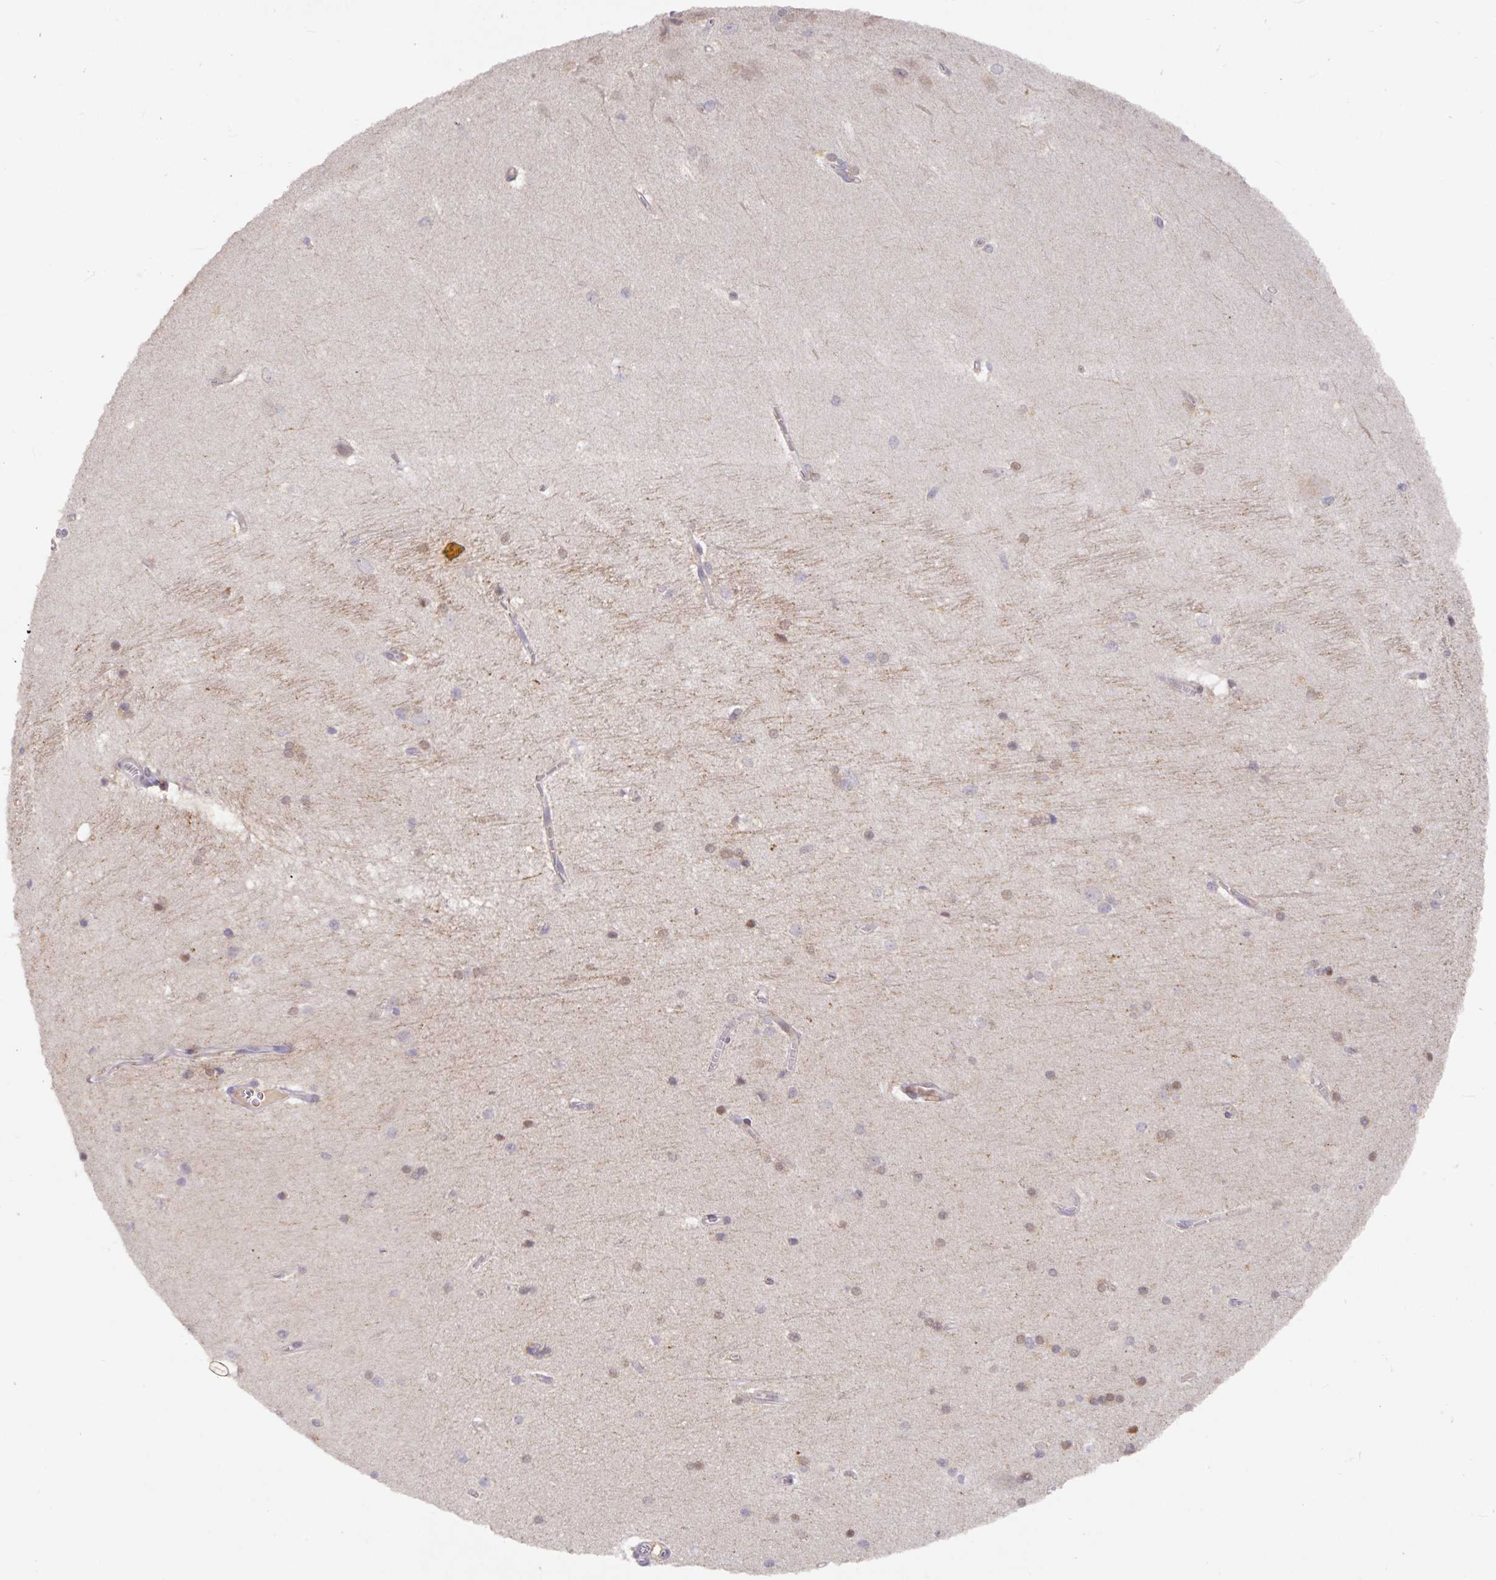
{"staining": {"intensity": "weak", "quantity": "<25%", "location": "cytoplasmic/membranous"}, "tissue": "hippocampus", "cell_type": "Glial cells", "image_type": "normal", "snomed": [{"axis": "morphology", "description": "Normal tissue, NOS"}, {"axis": "topography", "description": "Cerebral cortex"}, {"axis": "topography", "description": "Hippocampus"}], "caption": "This histopathology image is of normal hippocampus stained with immunohistochemistry (IHC) to label a protein in brown with the nuclei are counter-stained blue. There is no expression in glial cells.", "gene": "HEPN1", "patient": {"sex": "female", "age": 19}}